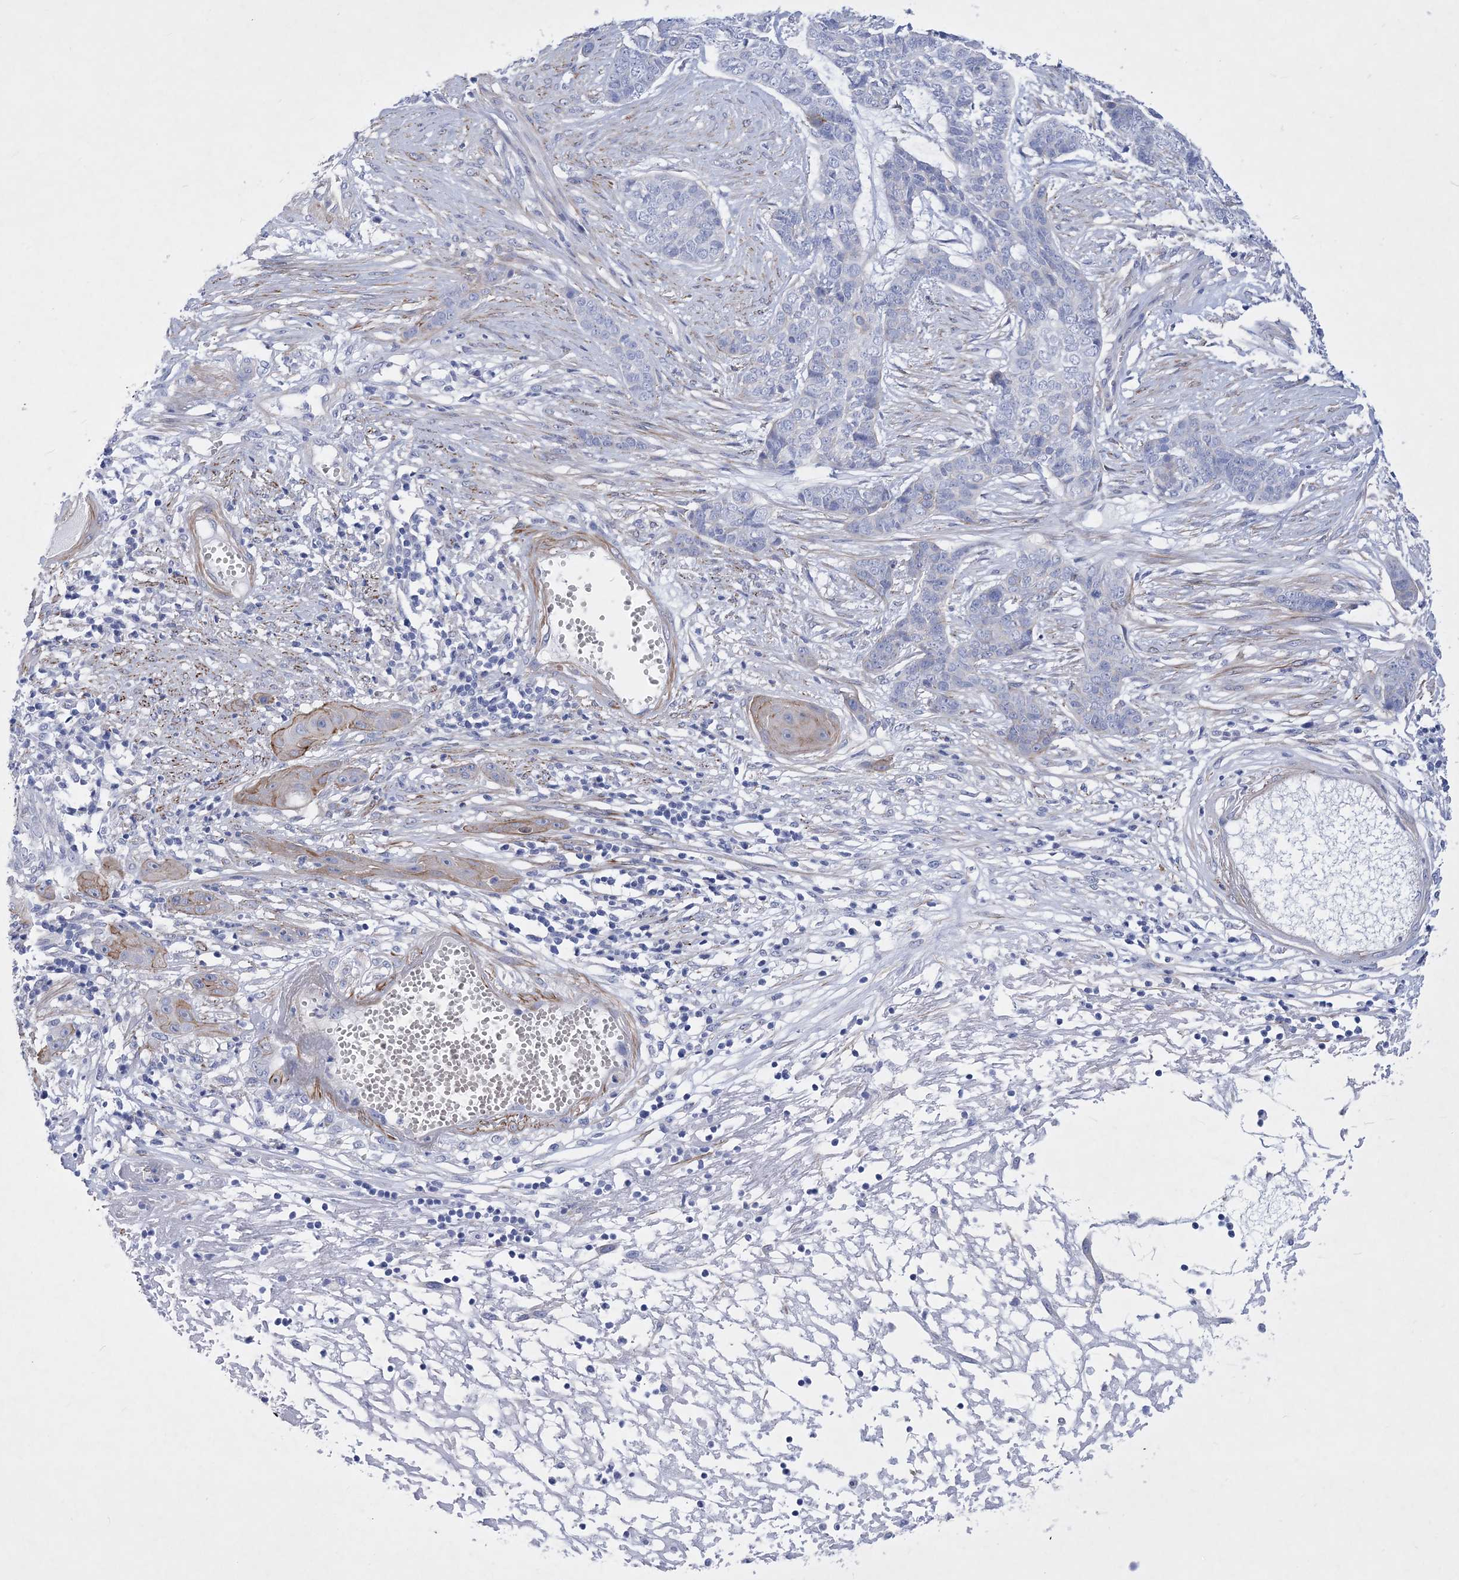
{"staining": {"intensity": "negative", "quantity": "none", "location": "none"}, "tissue": "skin cancer", "cell_type": "Tumor cells", "image_type": "cancer", "snomed": [{"axis": "morphology", "description": "Basal cell carcinoma"}, {"axis": "topography", "description": "Skin"}], "caption": "Immunohistochemical staining of skin cancer displays no significant expression in tumor cells.", "gene": "WDR74", "patient": {"sex": "female", "age": 64}}